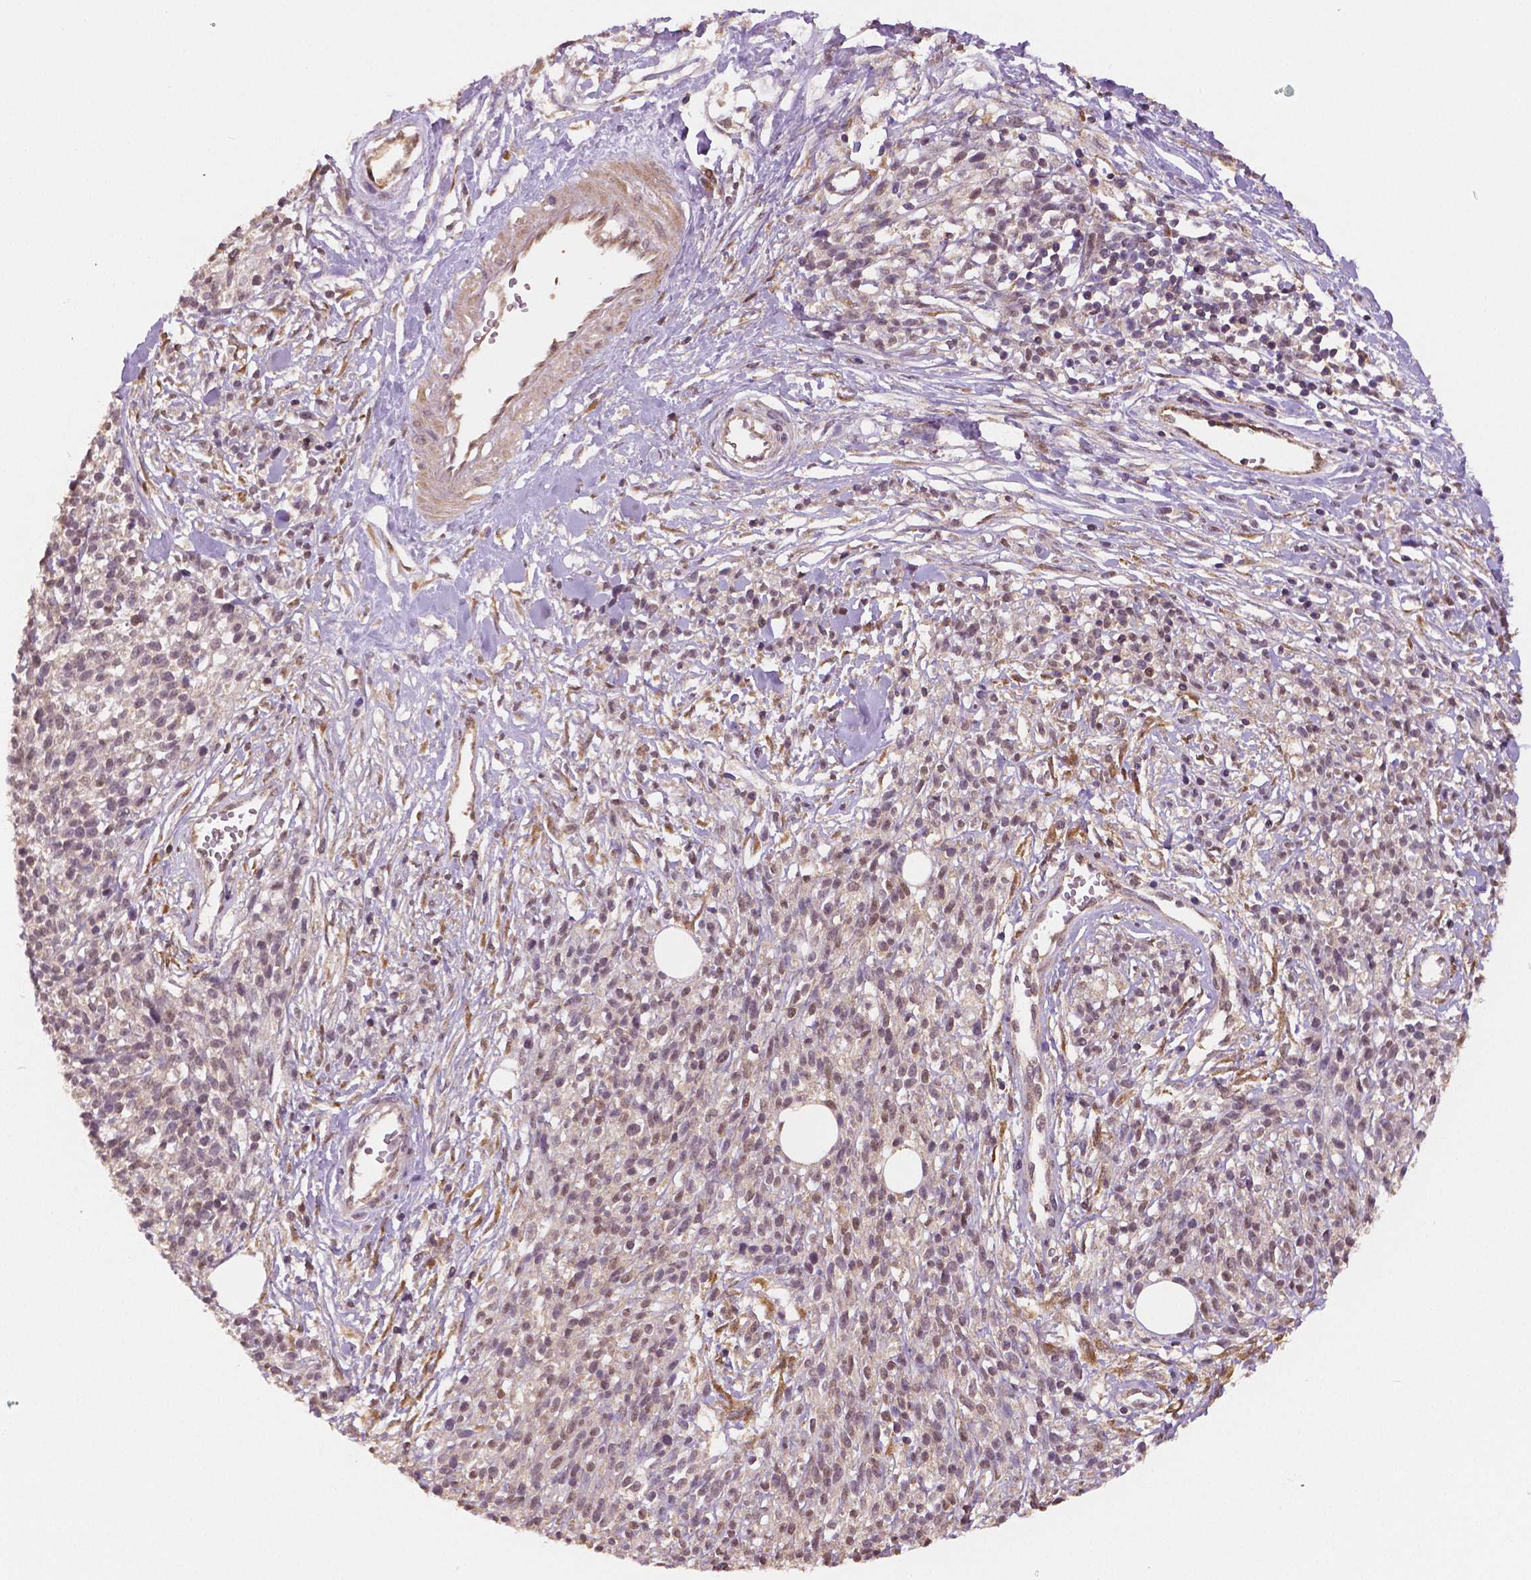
{"staining": {"intensity": "negative", "quantity": "none", "location": "none"}, "tissue": "melanoma", "cell_type": "Tumor cells", "image_type": "cancer", "snomed": [{"axis": "morphology", "description": "Malignant melanoma, NOS"}, {"axis": "topography", "description": "Skin"}, {"axis": "topography", "description": "Skin of trunk"}], "caption": "The micrograph demonstrates no significant staining in tumor cells of malignant melanoma.", "gene": "STAT3", "patient": {"sex": "male", "age": 74}}